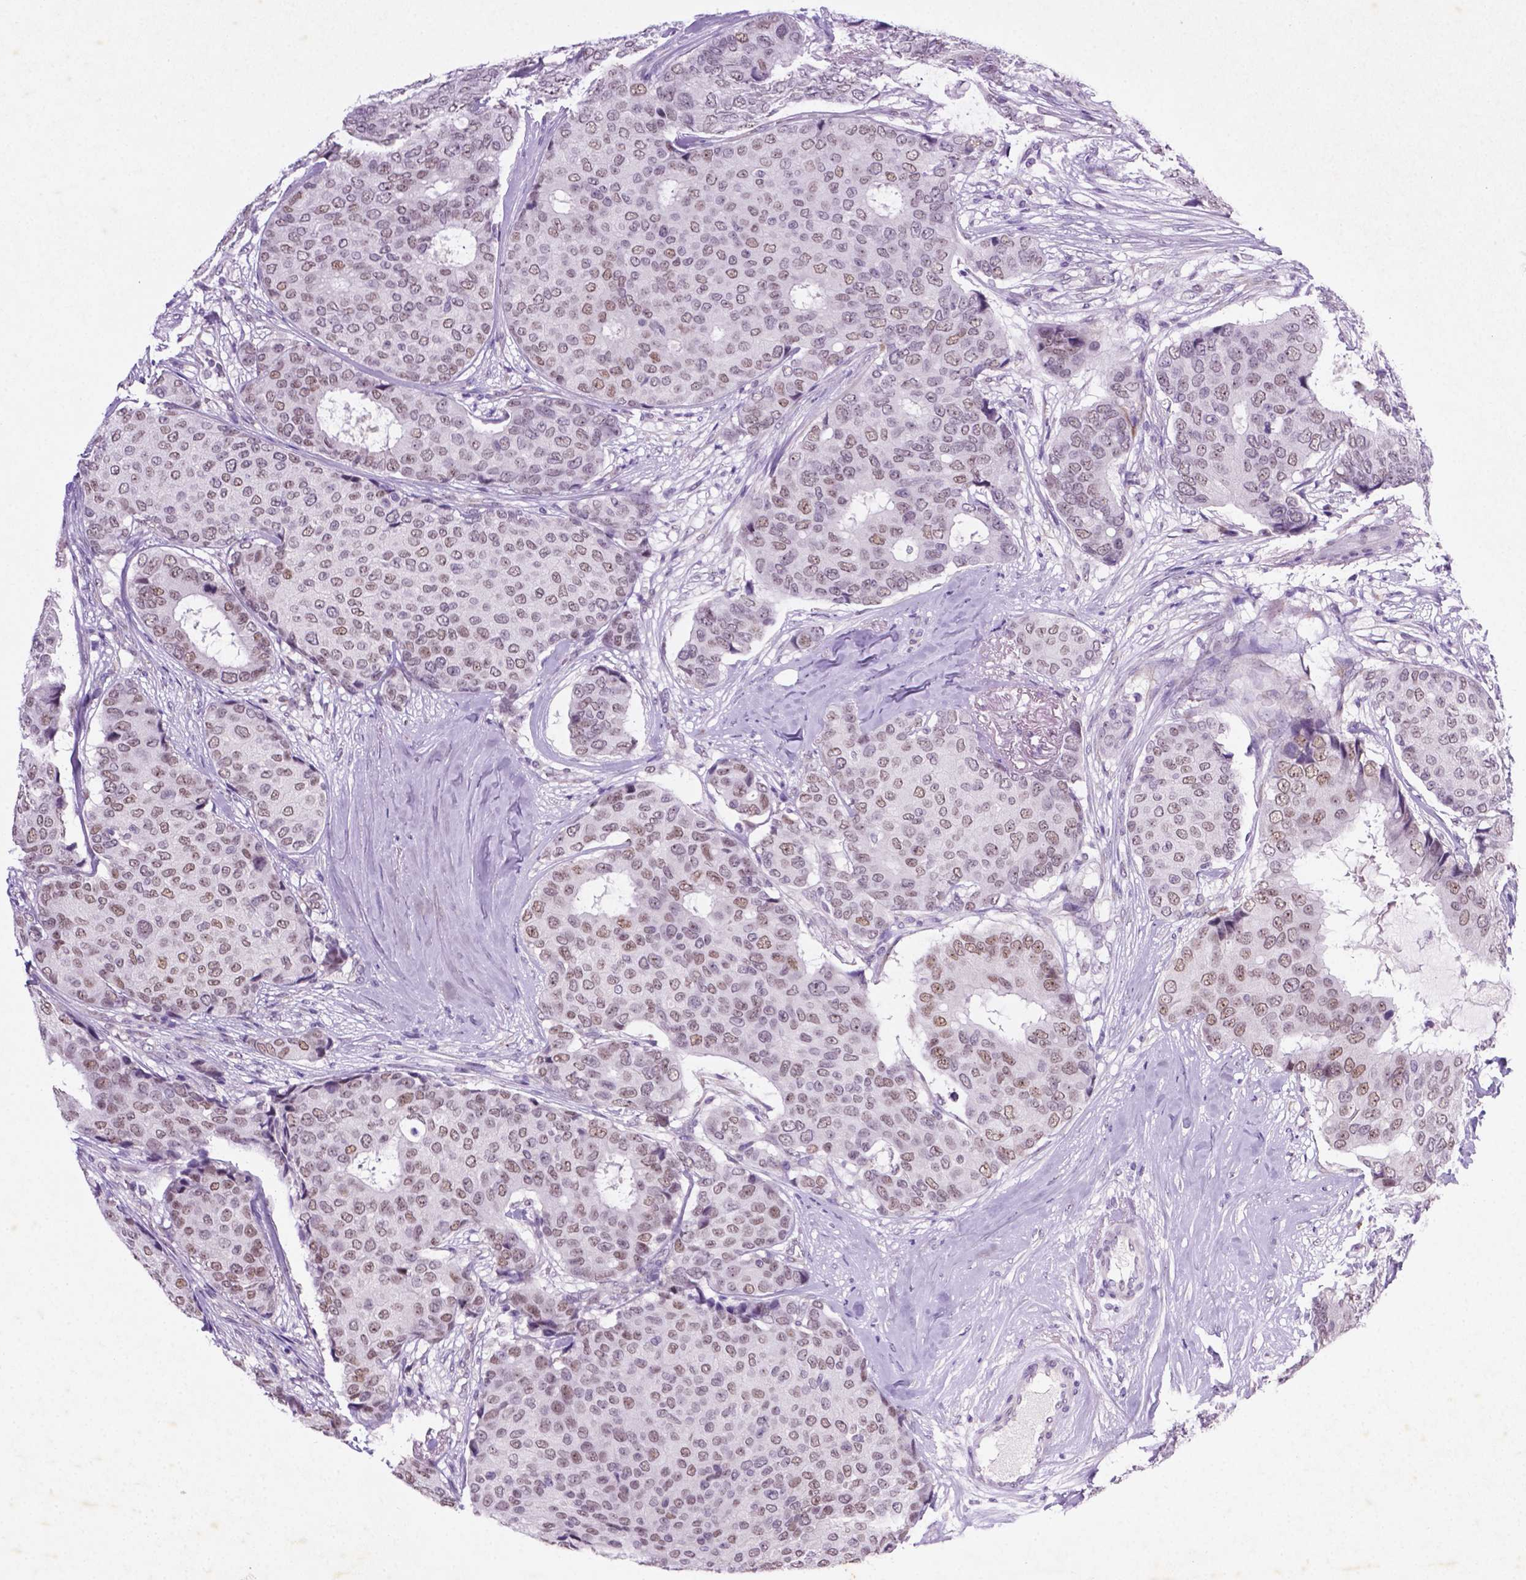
{"staining": {"intensity": "moderate", "quantity": "25%-75%", "location": "nuclear"}, "tissue": "breast cancer", "cell_type": "Tumor cells", "image_type": "cancer", "snomed": [{"axis": "morphology", "description": "Duct carcinoma"}, {"axis": "topography", "description": "Breast"}], "caption": "Breast cancer (invasive ductal carcinoma) stained for a protein displays moderate nuclear positivity in tumor cells.", "gene": "C18orf21", "patient": {"sex": "female", "age": 75}}